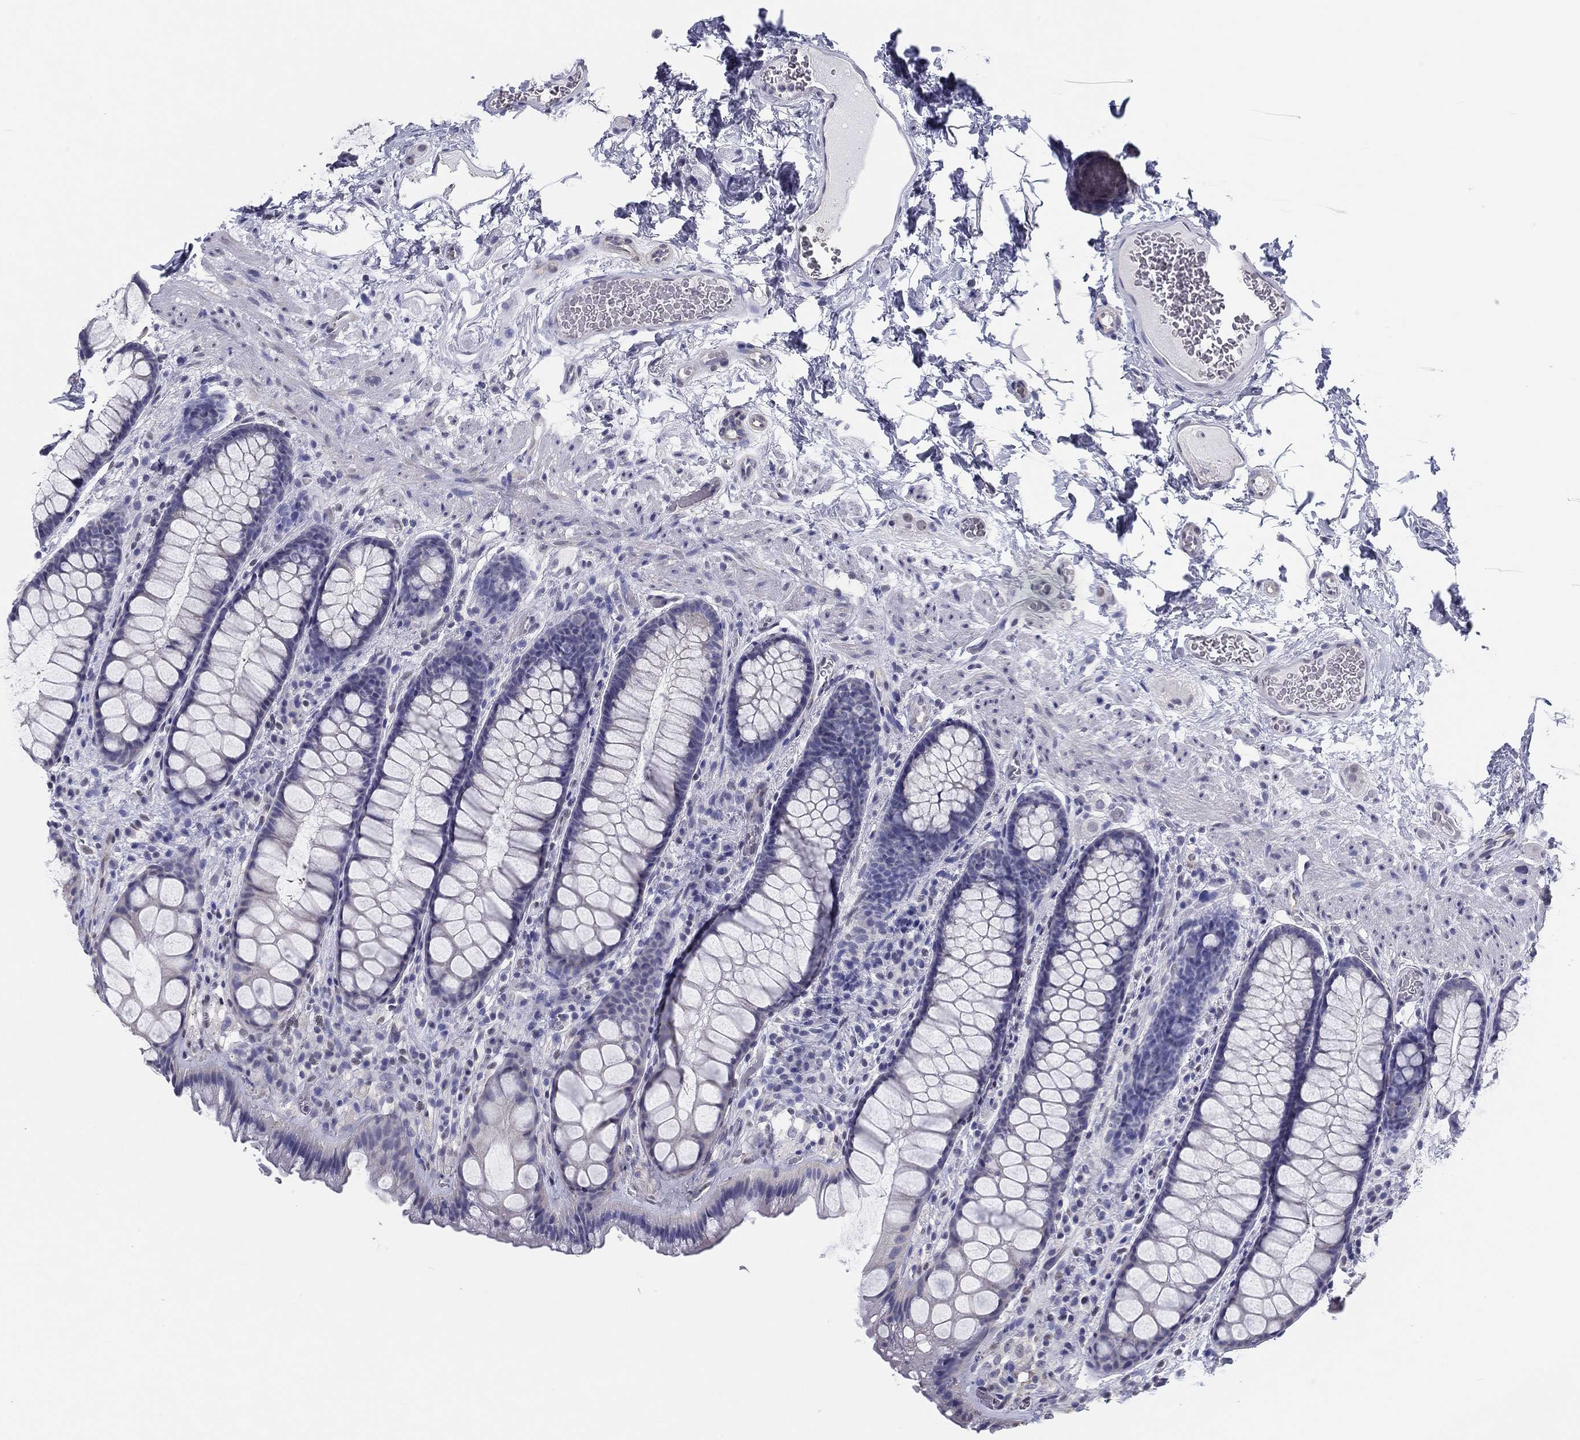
{"staining": {"intensity": "negative", "quantity": "none", "location": "none"}, "tissue": "rectum", "cell_type": "Glandular cells", "image_type": "normal", "snomed": [{"axis": "morphology", "description": "Normal tissue, NOS"}, {"axis": "topography", "description": "Rectum"}], "caption": "A histopathology image of rectum stained for a protein displays no brown staining in glandular cells. The staining was performed using DAB to visualize the protein expression in brown, while the nuclei were stained in blue with hematoxylin (Magnification: 20x).", "gene": "CRYGD", "patient": {"sex": "female", "age": 62}}